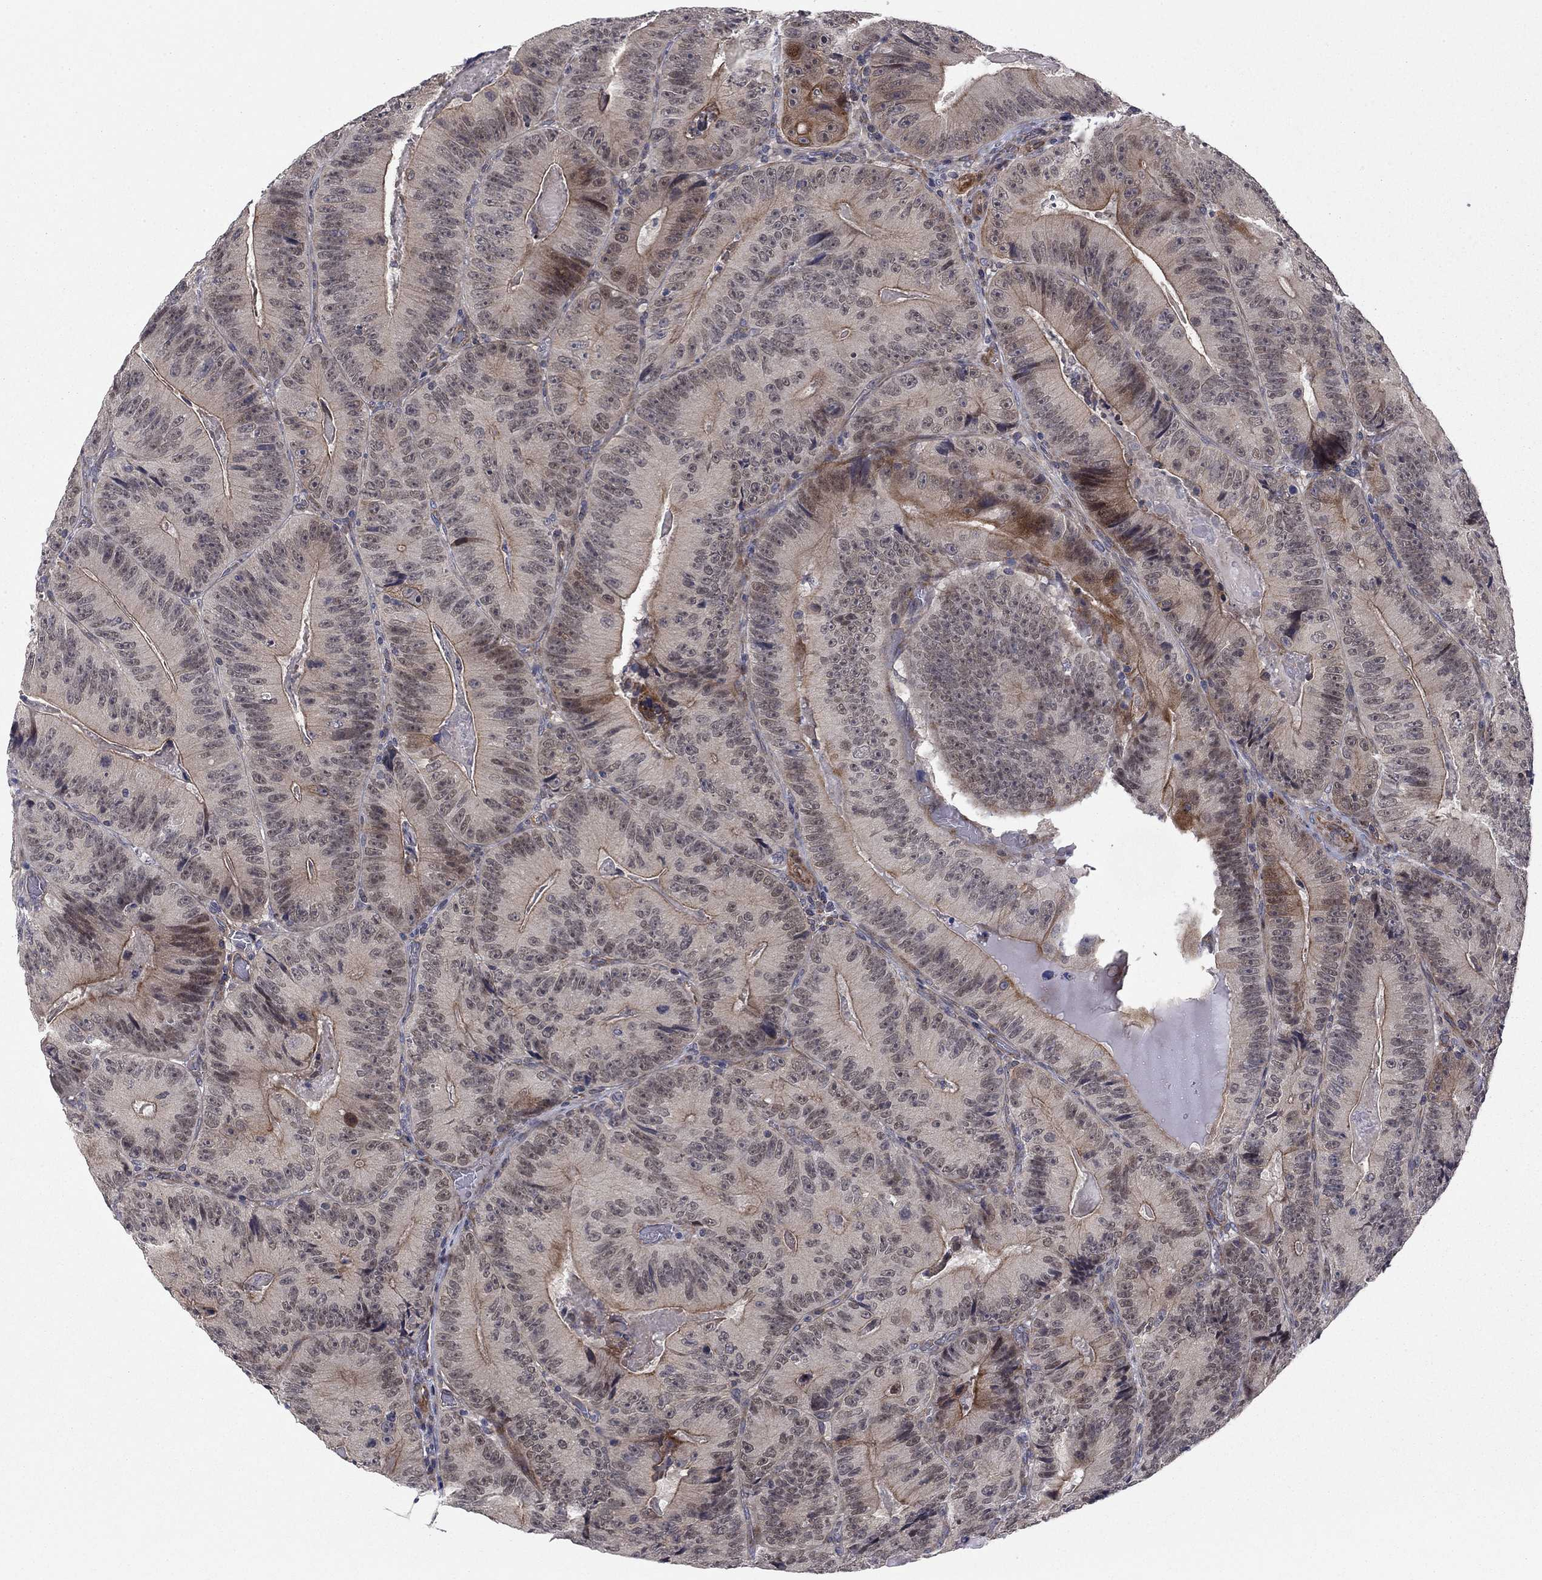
{"staining": {"intensity": "moderate", "quantity": "<25%", "location": "cytoplasmic/membranous"}, "tissue": "colorectal cancer", "cell_type": "Tumor cells", "image_type": "cancer", "snomed": [{"axis": "morphology", "description": "Adenocarcinoma, NOS"}, {"axis": "topography", "description": "Colon"}], "caption": "Immunohistochemistry (IHC) of colorectal cancer (adenocarcinoma) exhibits low levels of moderate cytoplasmic/membranous positivity in approximately <25% of tumor cells.", "gene": "BCL11A", "patient": {"sex": "female", "age": 86}}